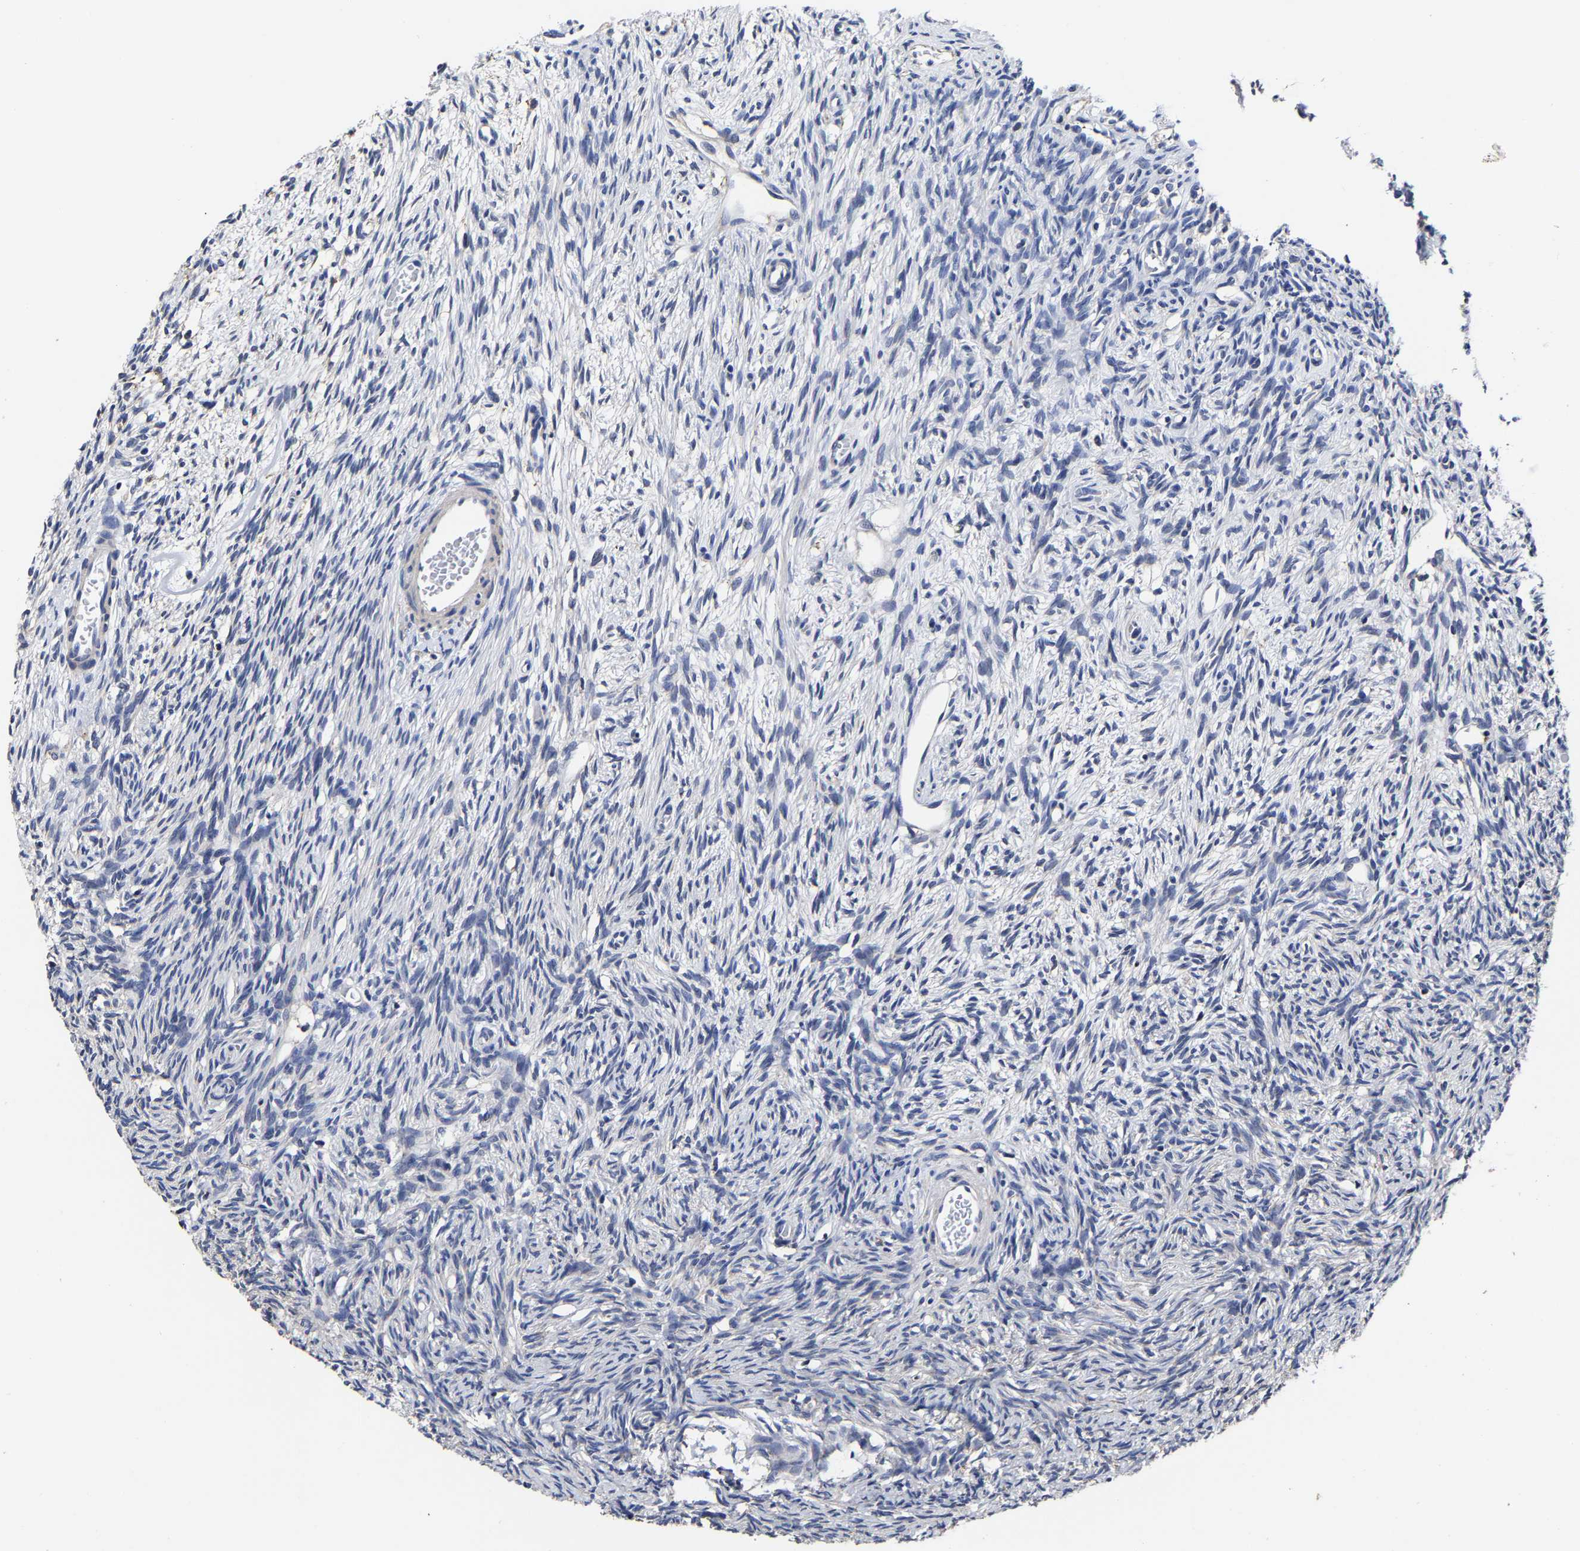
{"staining": {"intensity": "negative", "quantity": "none", "location": "none"}, "tissue": "ovary", "cell_type": "Ovarian stroma cells", "image_type": "normal", "snomed": [{"axis": "morphology", "description": "Normal tissue, NOS"}, {"axis": "topography", "description": "Ovary"}], "caption": "Ovary stained for a protein using IHC displays no expression ovarian stroma cells.", "gene": "AASS", "patient": {"sex": "female", "age": 33}}